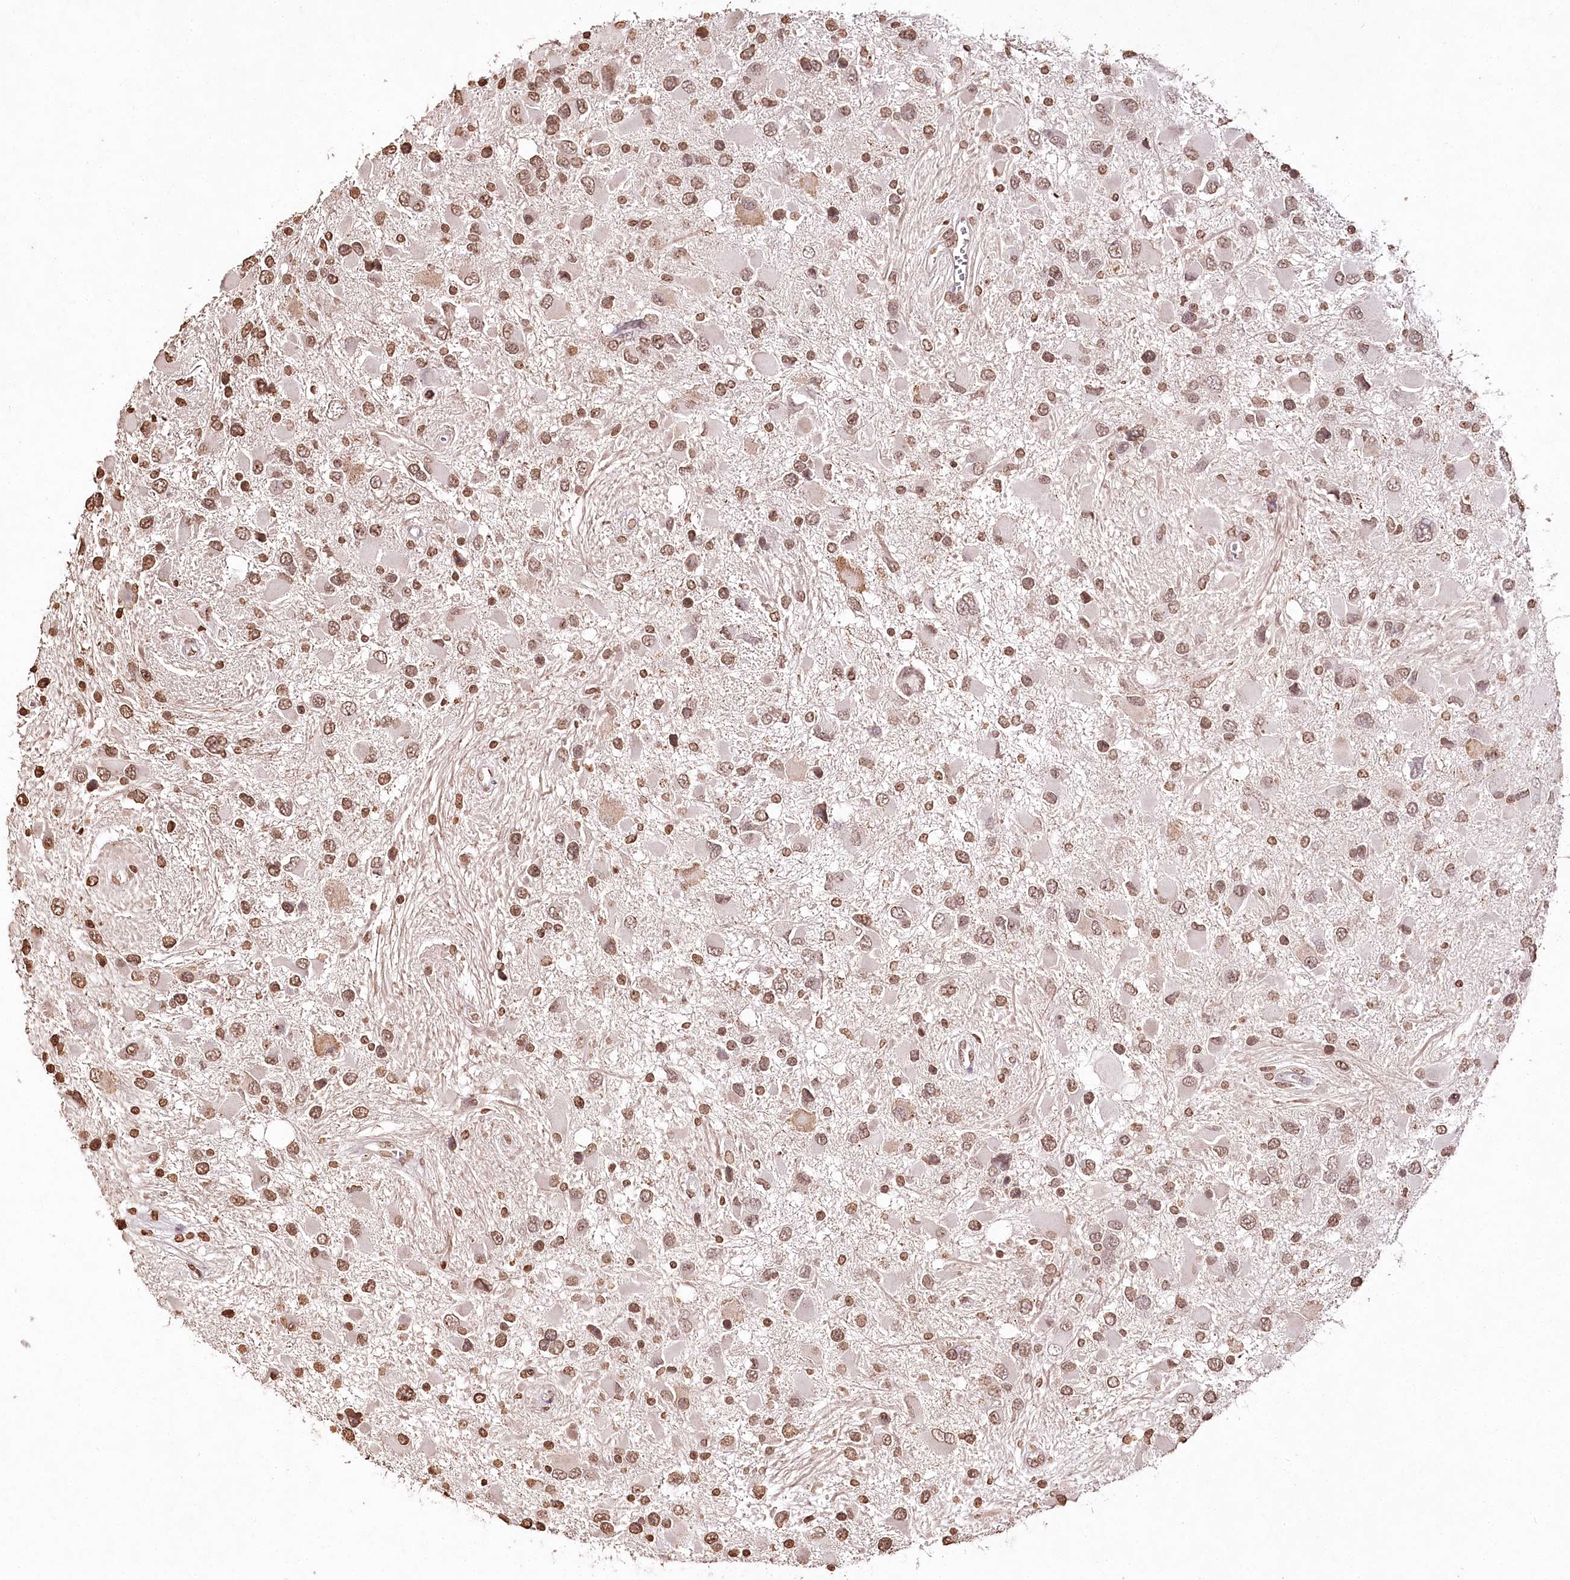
{"staining": {"intensity": "moderate", "quantity": ">75%", "location": "nuclear"}, "tissue": "glioma", "cell_type": "Tumor cells", "image_type": "cancer", "snomed": [{"axis": "morphology", "description": "Glioma, malignant, High grade"}, {"axis": "topography", "description": "Brain"}], "caption": "Glioma was stained to show a protein in brown. There is medium levels of moderate nuclear expression in about >75% of tumor cells.", "gene": "DMXL1", "patient": {"sex": "male", "age": 53}}